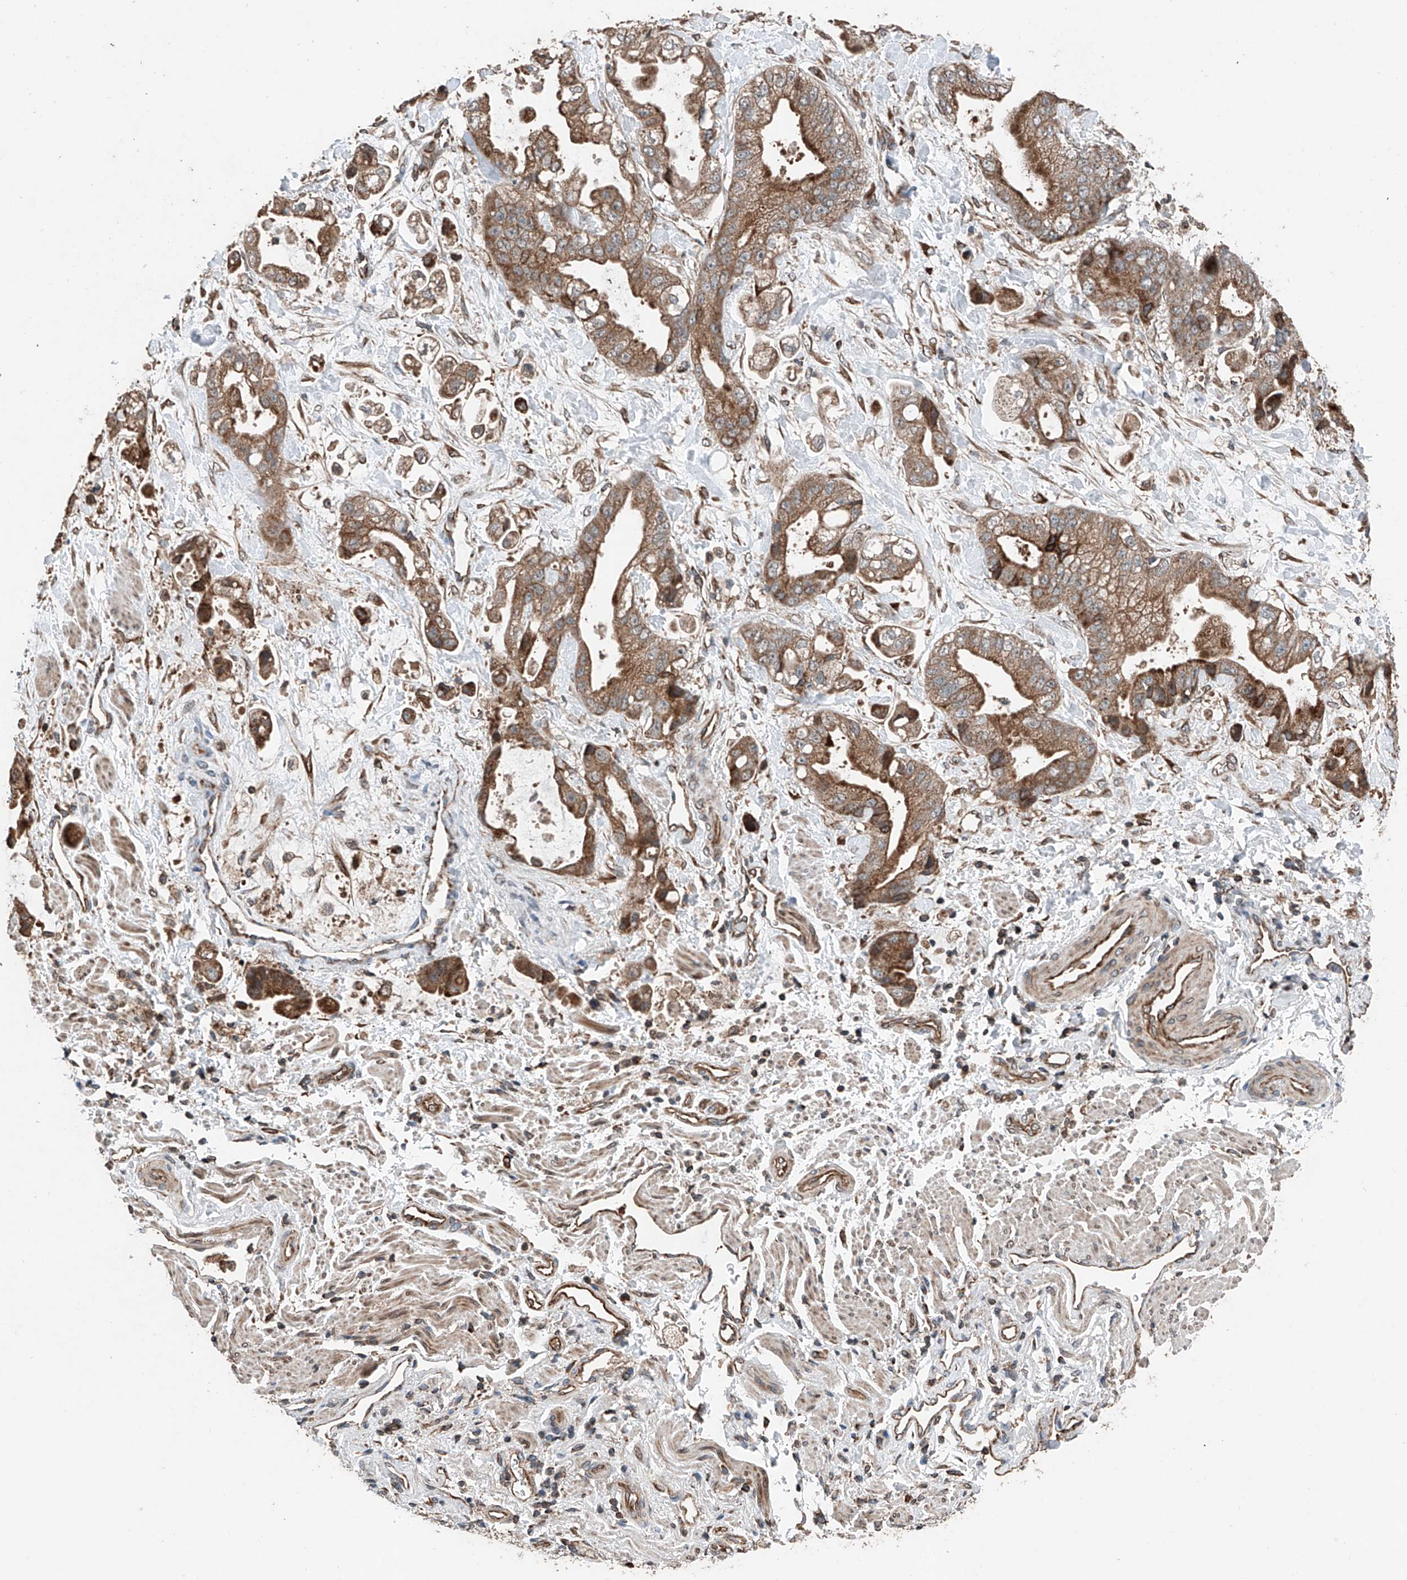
{"staining": {"intensity": "moderate", "quantity": ">75%", "location": "cytoplasmic/membranous"}, "tissue": "stomach cancer", "cell_type": "Tumor cells", "image_type": "cancer", "snomed": [{"axis": "morphology", "description": "Adenocarcinoma, NOS"}, {"axis": "topography", "description": "Stomach"}], "caption": "Immunohistochemistry image of adenocarcinoma (stomach) stained for a protein (brown), which reveals medium levels of moderate cytoplasmic/membranous staining in approximately >75% of tumor cells.", "gene": "AP4B1", "patient": {"sex": "male", "age": 62}}